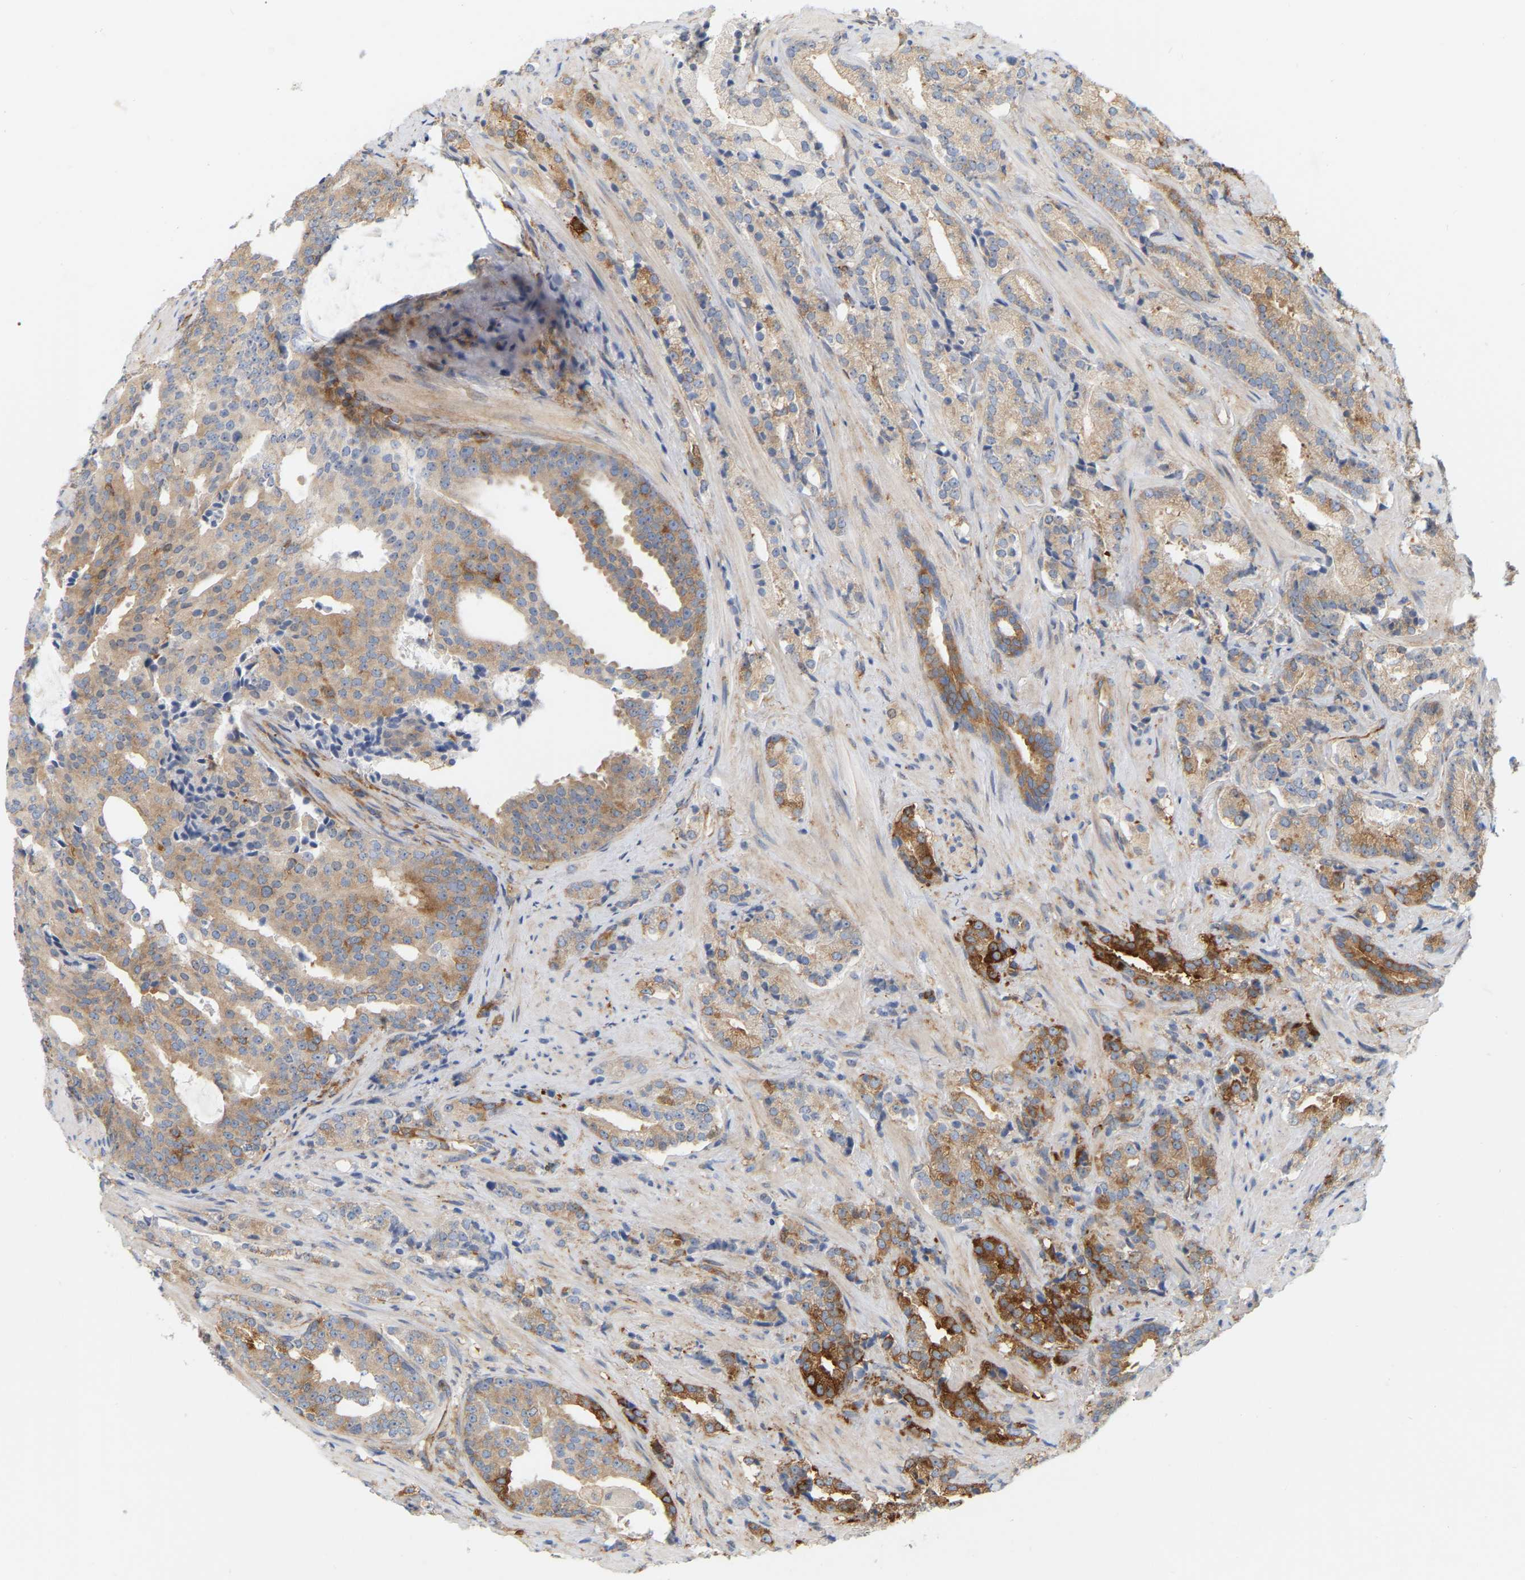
{"staining": {"intensity": "strong", "quantity": "<25%", "location": "cytoplasmic/membranous"}, "tissue": "prostate cancer", "cell_type": "Tumor cells", "image_type": "cancer", "snomed": [{"axis": "morphology", "description": "Adenocarcinoma, High grade"}, {"axis": "topography", "description": "Prostate"}], "caption": "IHC photomicrograph of neoplastic tissue: human prostate cancer (adenocarcinoma (high-grade)) stained using immunohistochemistry (IHC) shows medium levels of strong protein expression localized specifically in the cytoplasmic/membranous of tumor cells, appearing as a cytoplasmic/membranous brown color.", "gene": "RAPH1", "patient": {"sex": "male", "age": 71}}